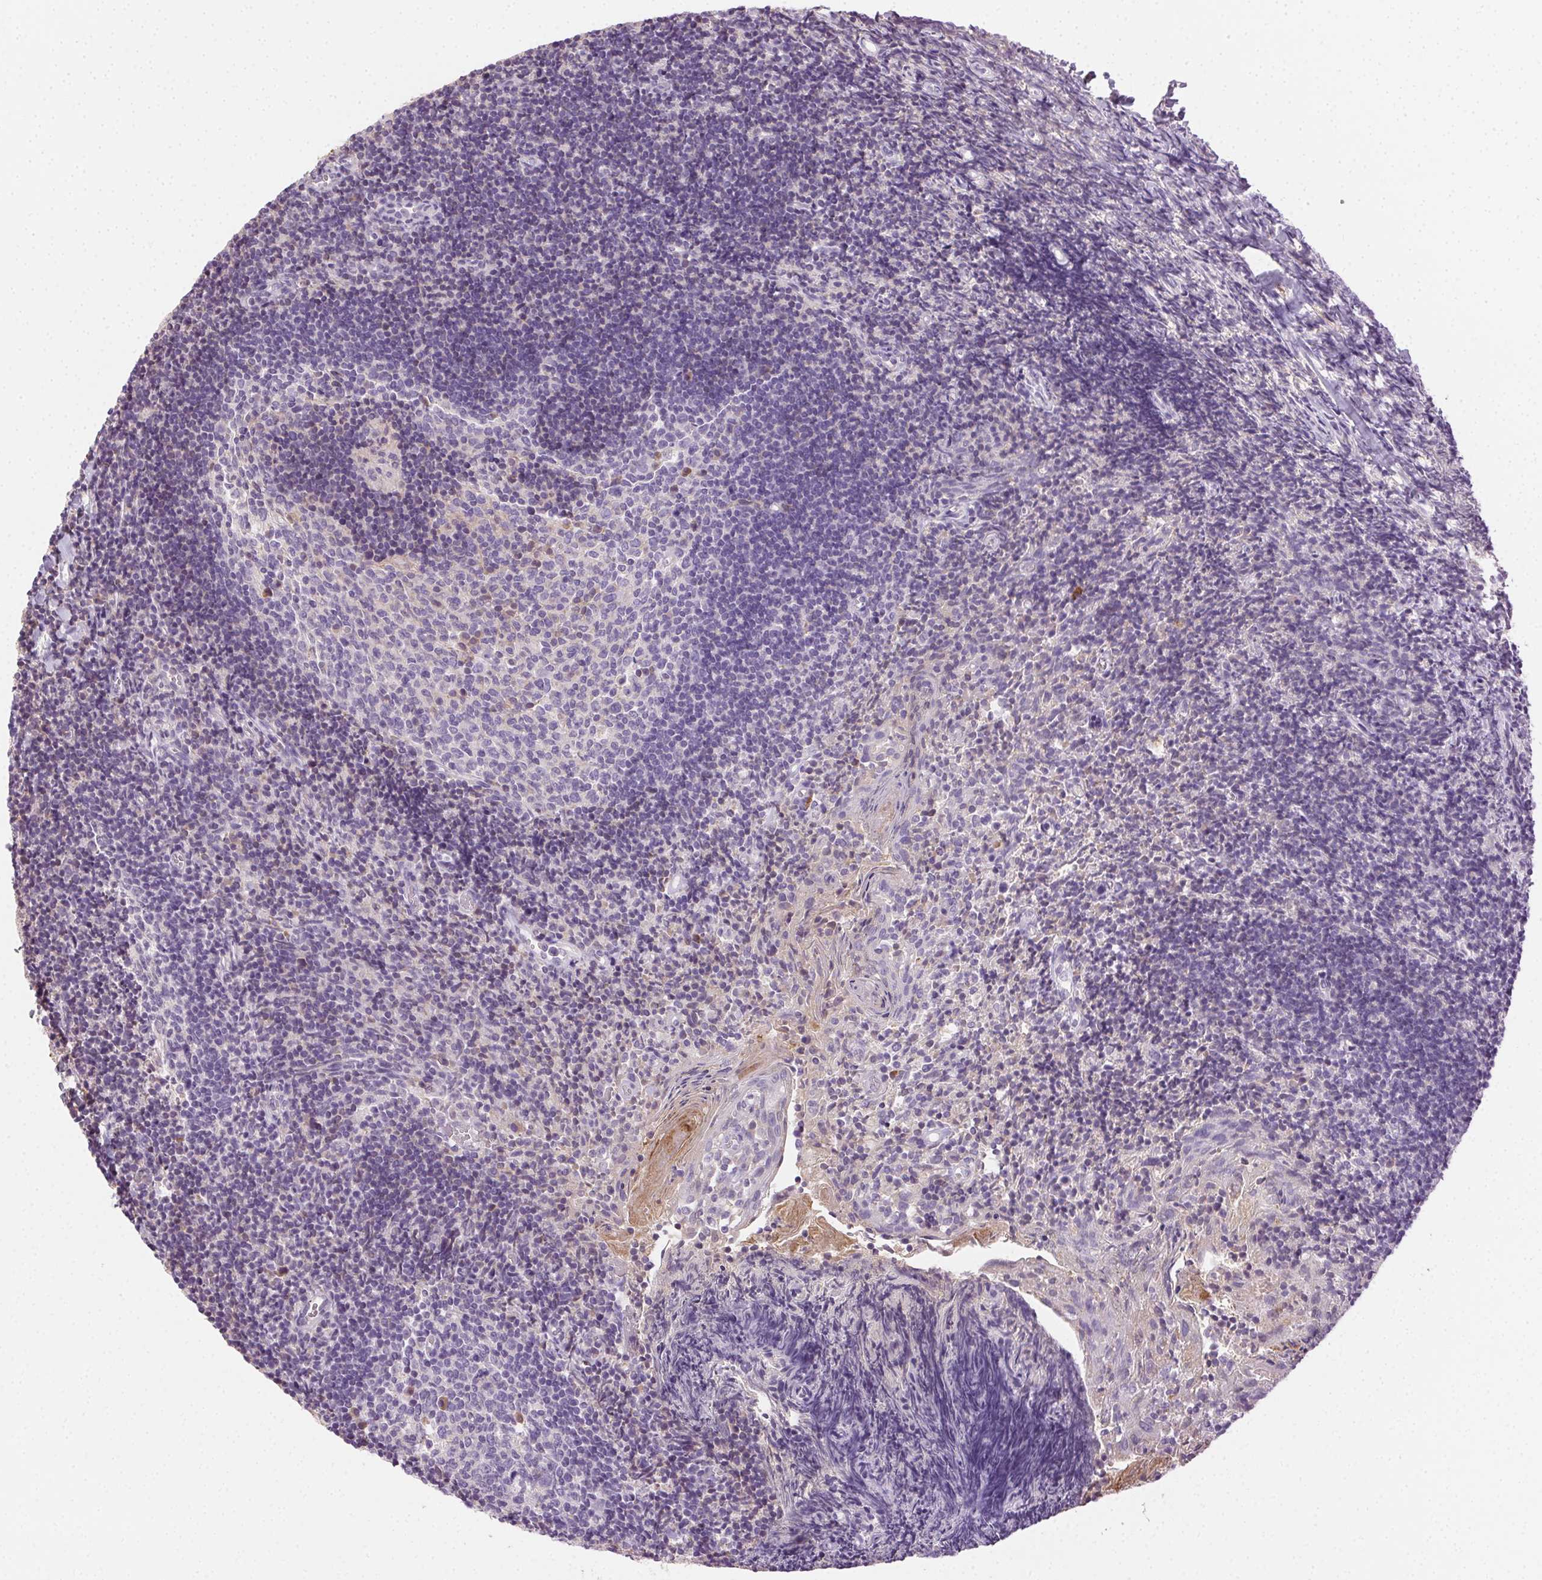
{"staining": {"intensity": "negative", "quantity": "none", "location": "none"}, "tissue": "tonsil", "cell_type": "Germinal center cells", "image_type": "normal", "snomed": [{"axis": "morphology", "description": "Normal tissue, NOS"}, {"axis": "topography", "description": "Tonsil"}], "caption": "A histopathology image of human tonsil is negative for staining in germinal center cells.", "gene": "BPIFB2", "patient": {"sex": "female", "age": 10}}